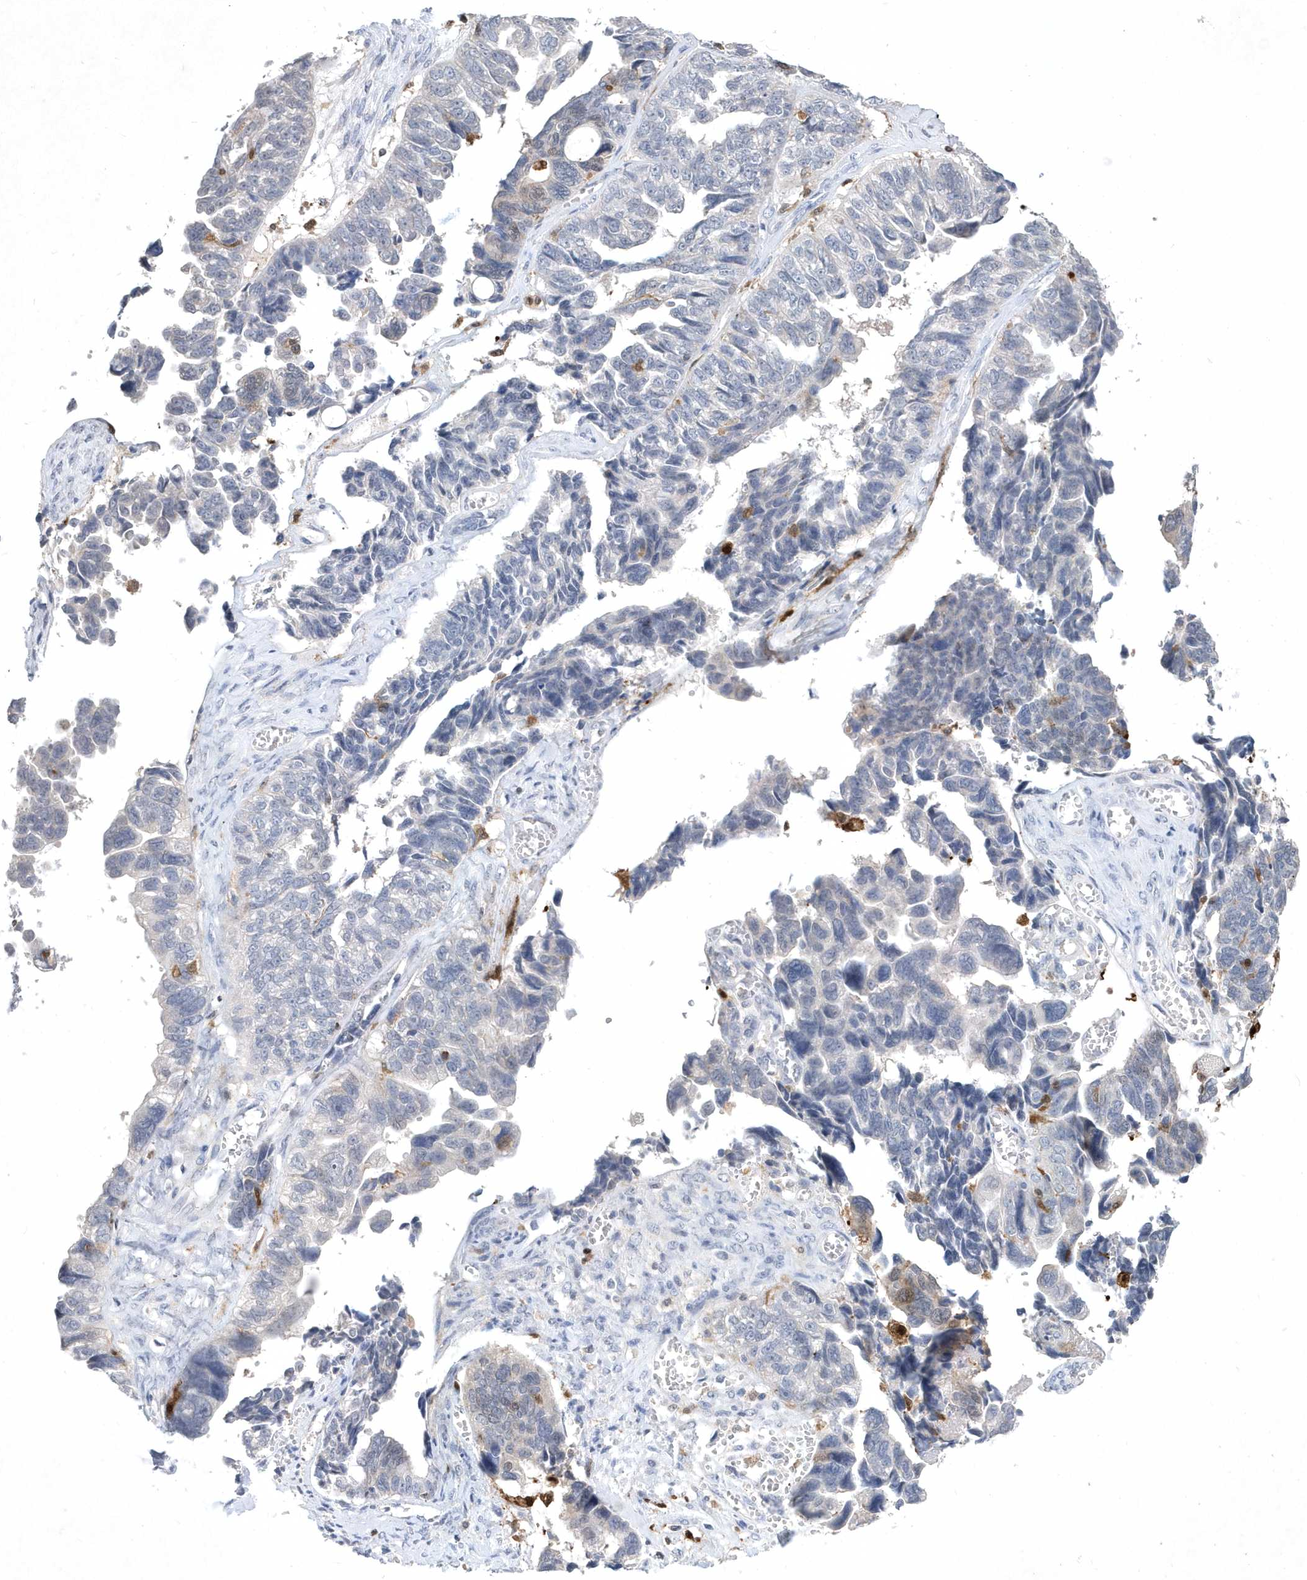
{"staining": {"intensity": "negative", "quantity": "none", "location": "none"}, "tissue": "ovarian cancer", "cell_type": "Tumor cells", "image_type": "cancer", "snomed": [{"axis": "morphology", "description": "Cystadenocarcinoma, serous, NOS"}, {"axis": "topography", "description": "Ovary"}], "caption": "Immunohistochemical staining of ovarian serous cystadenocarcinoma demonstrates no significant expression in tumor cells. (IHC, brightfield microscopy, high magnification).", "gene": "BHLHA15", "patient": {"sex": "female", "age": 79}}